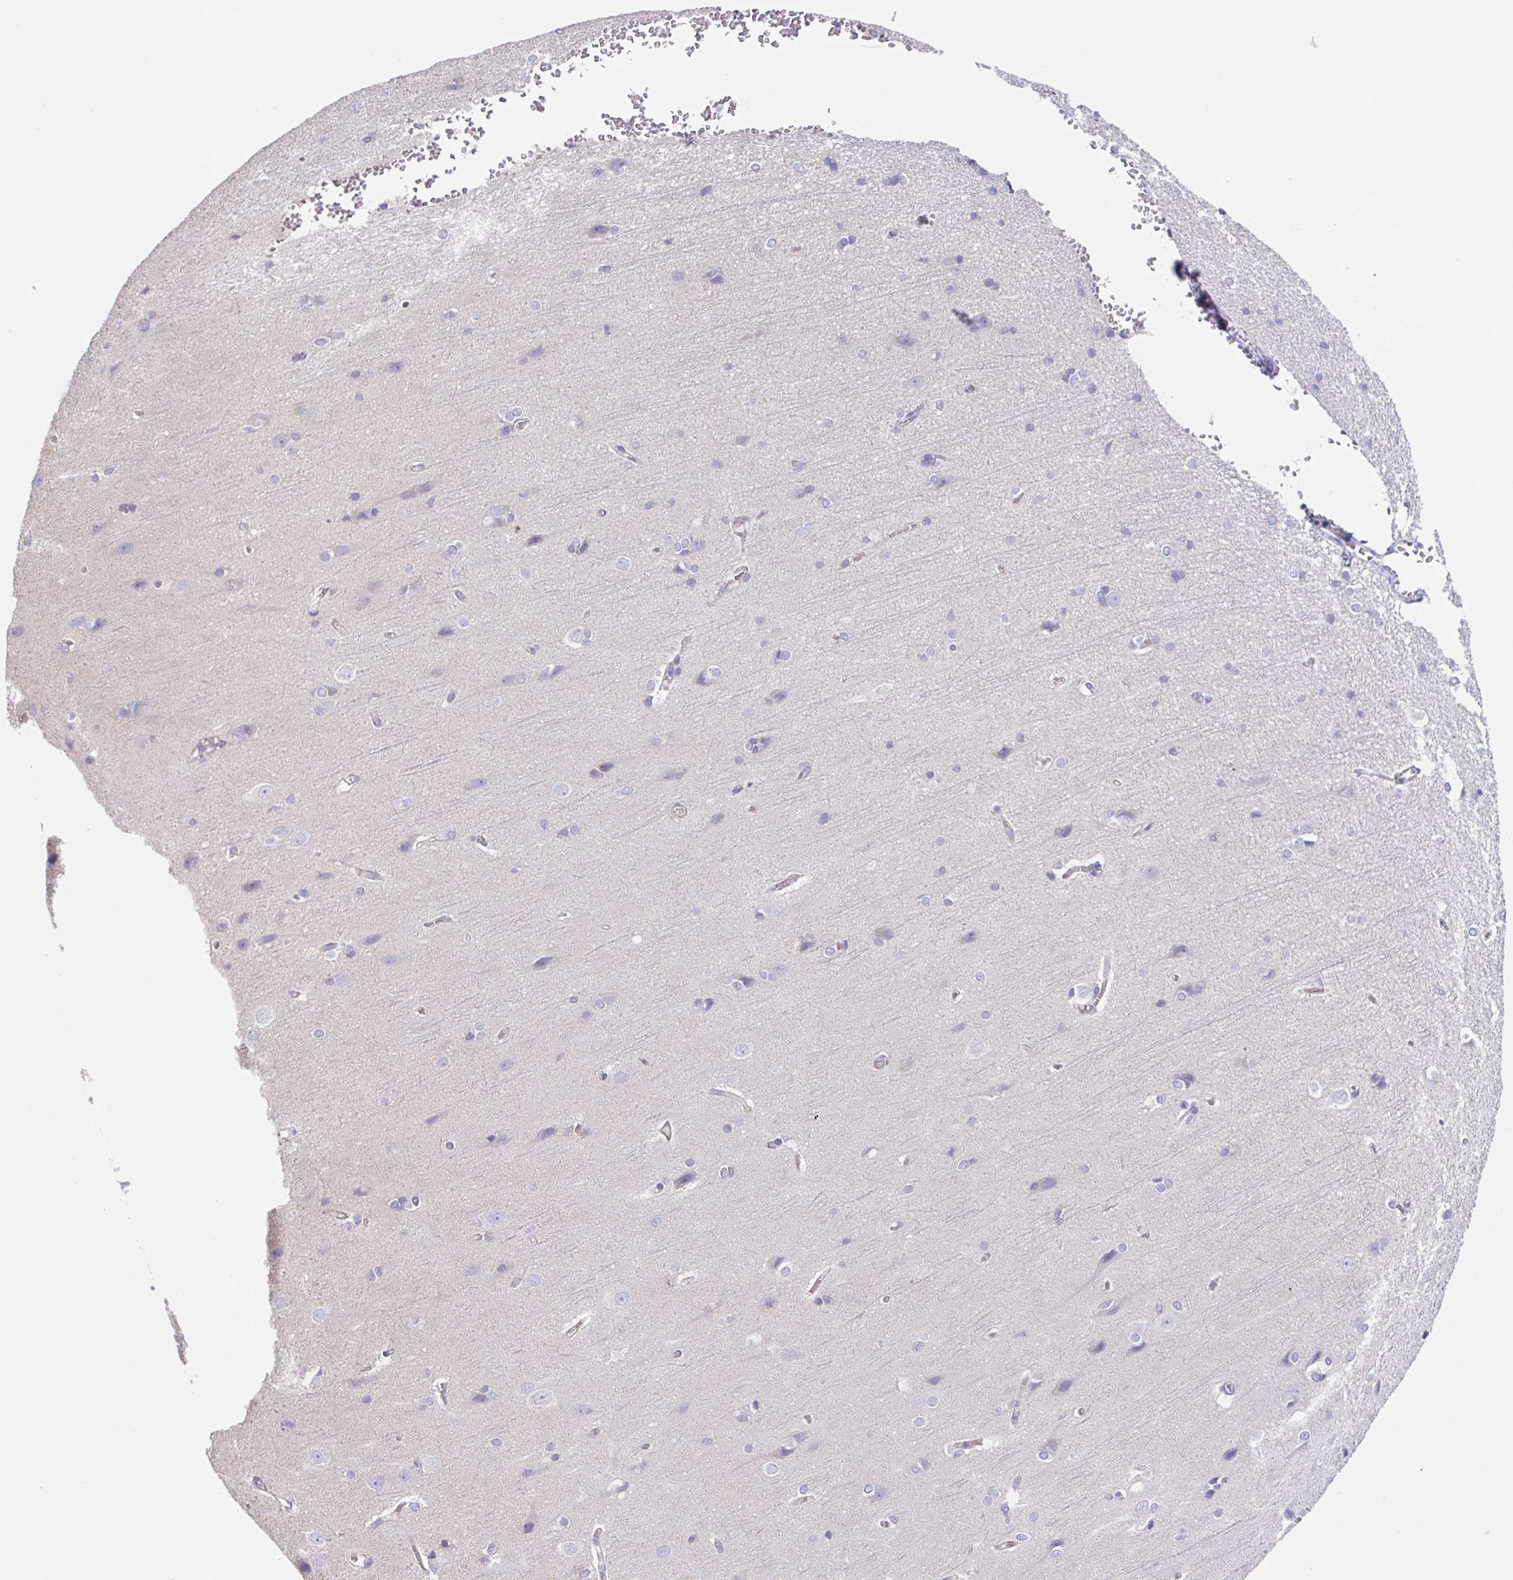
{"staining": {"intensity": "negative", "quantity": "none", "location": "none"}, "tissue": "cerebral cortex", "cell_type": "Endothelial cells", "image_type": "normal", "snomed": [{"axis": "morphology", "description": "Normal tissue, NOS"}, {"axis": "topography", "description": "Cerebral cortex"}], "caption": "Endothelial cells are negative for protein expression in unremarkable human cerebral cortex. (Brightfield microscopy of DAB immunohistochemistry at high magnification).", "gene": "EHD4", "patient": {"sex": "male", "age": 37}}